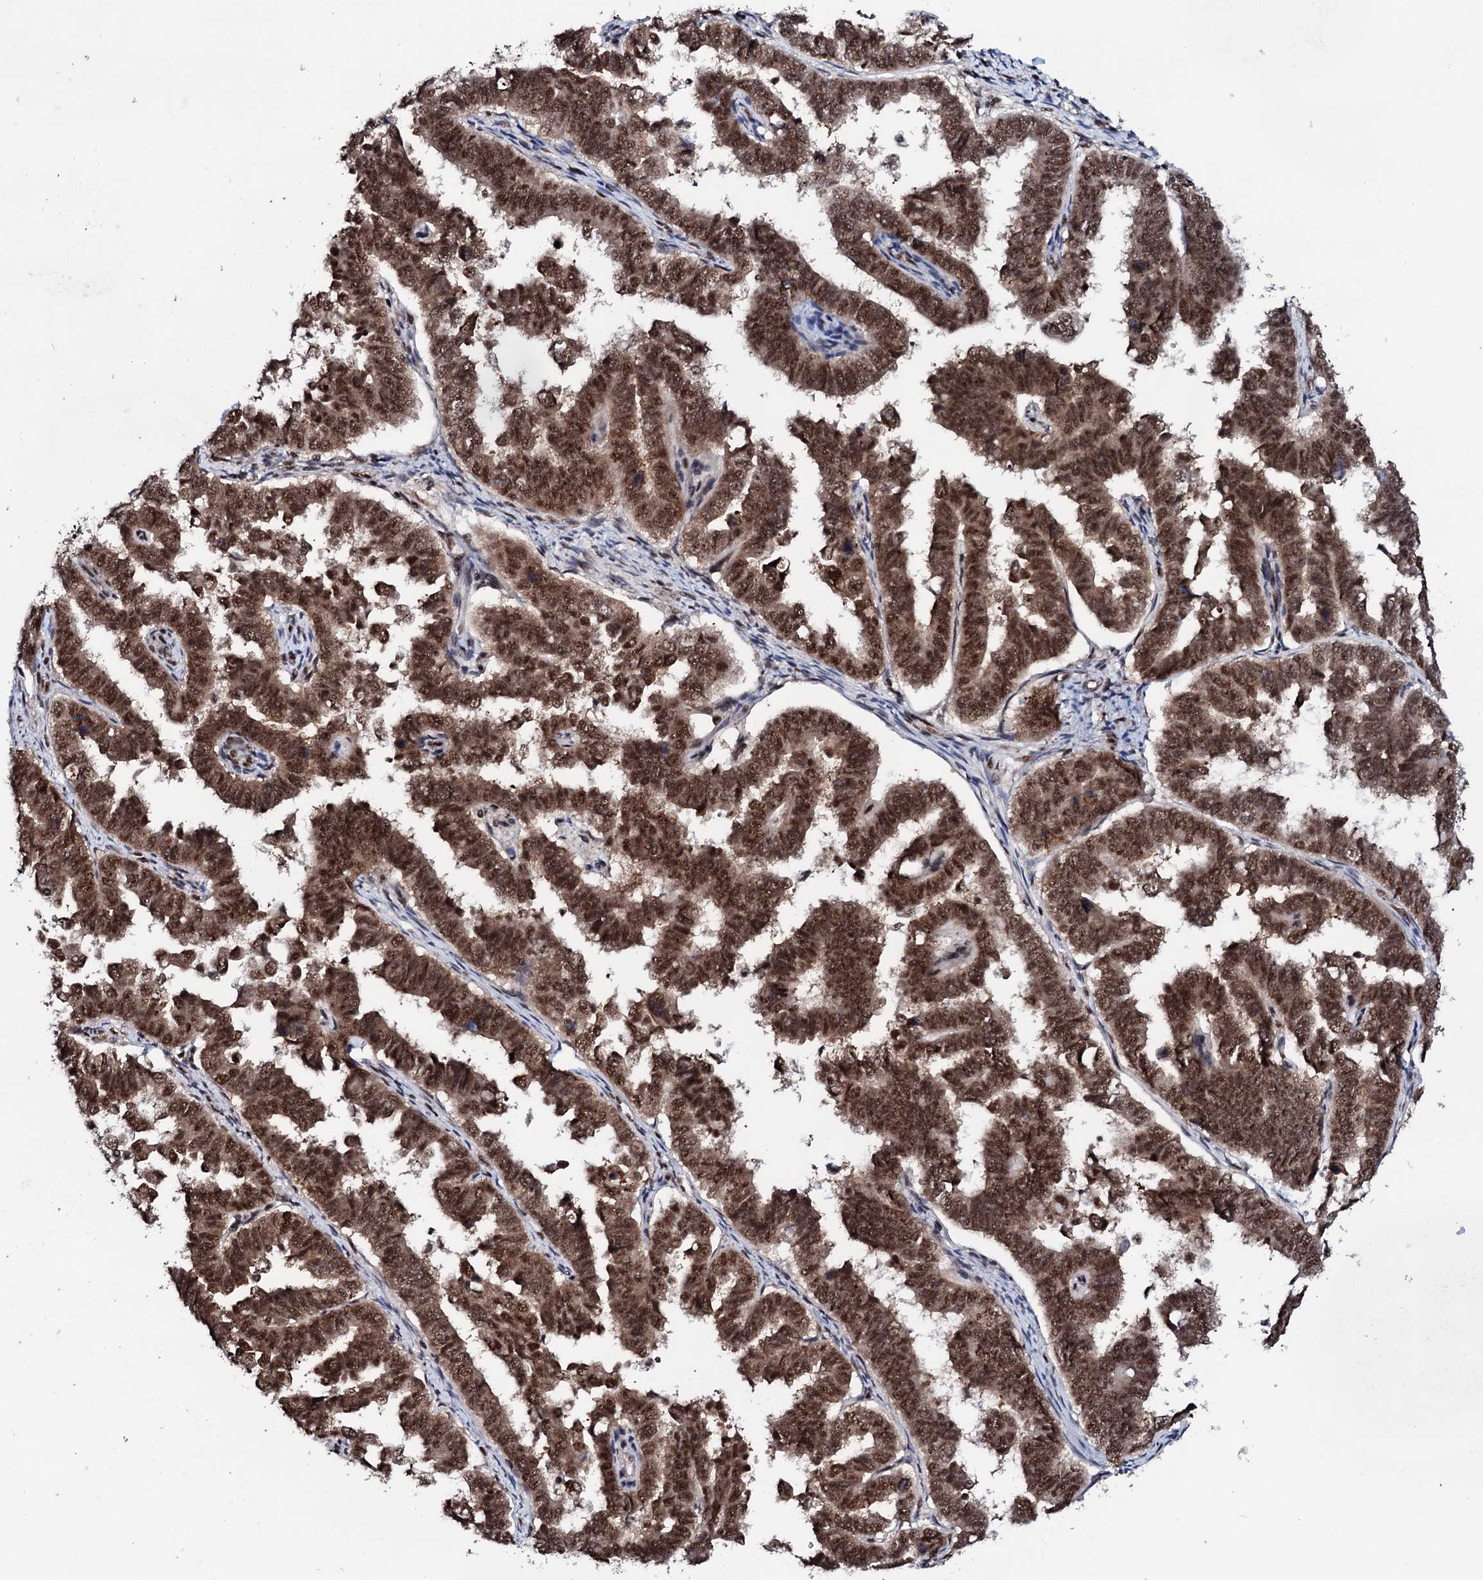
{"staining": {"intensity": "strong", "quantity": ">75%", "location": "cytoplasmic/membranous,nuclear"}, "tissue": "endometrial cancer", "cell_type": "Tumor cells", "image_type": "cancer", "snomed": [{"axis": "morphology", "description": "Adenocarcinoma, NOS"}, {"axis": "topography", "description": "Endometrium"}], "caption": "Strong cytoplasmic/membranous and nuclear protein expression is present in approximately >75% of tumor cells in endometrial cancer (adenocarcinoma).", "gene": "PRPF18", "patient": {"sex": "female", "age": 75}}